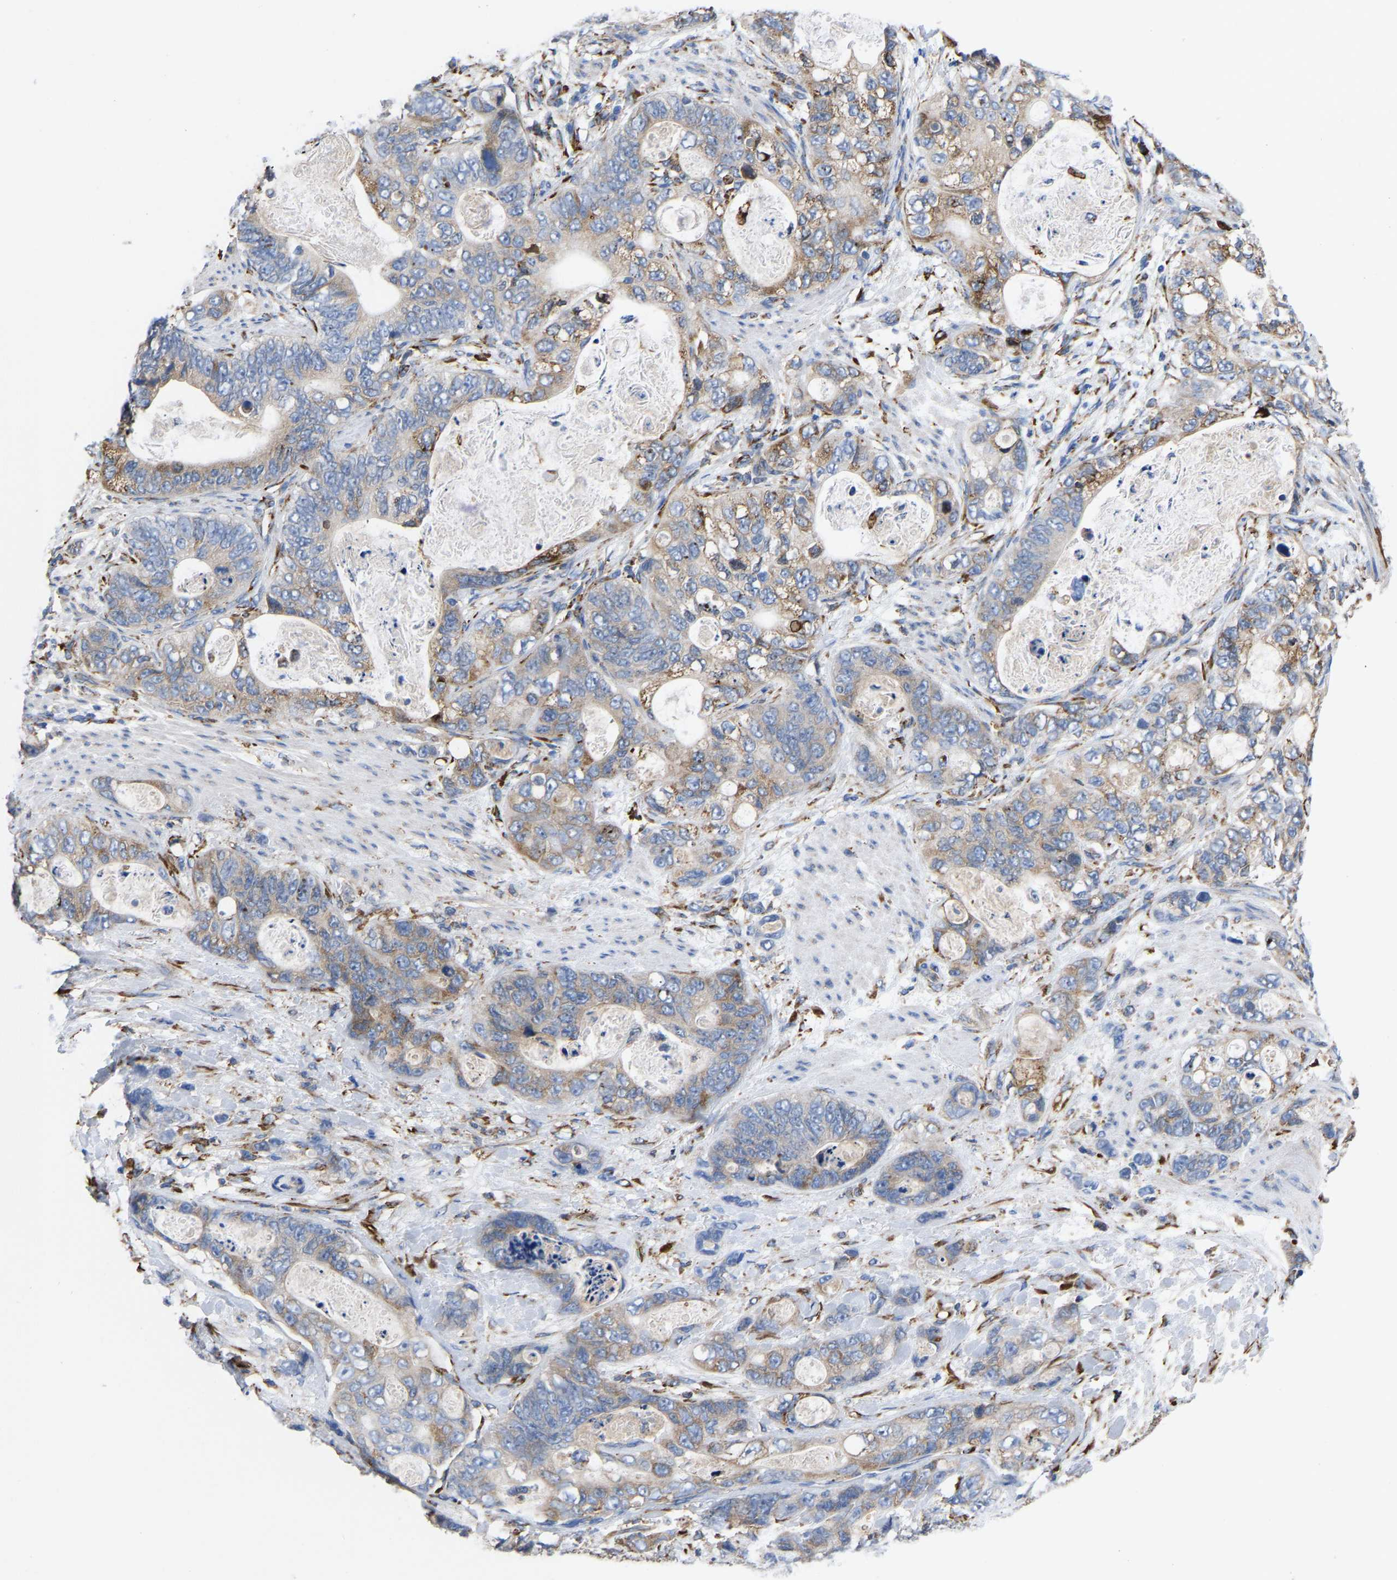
{"staining": {"intensity": "moderate", "quantity": "25%-75%", "location": "cytoplasmic/membranous"}, "tissue": "stomach cancer", "cell_type": "Tumor cells", "image_type": "cancer", "snomed": [{"axis": "morphology", "description": "Normal tissue, NOS"}, {"axis": "morphology", "description": "Adenocarcinoma, NOS"}, {"axis": "topography", "description": "Stomach"}], "caption": "Protein expression analysis of human adenocarcinoma (stomach) reveals moderate cytoplasmic/membranous staining in about 25%-75% of tumor cells. (DAB (3,3'-diaminobenzidine) = brown stain, brightfield microscopy at high magnification).", "gene": "P4HB", "patient": {"sex": "female", "age": 89}}